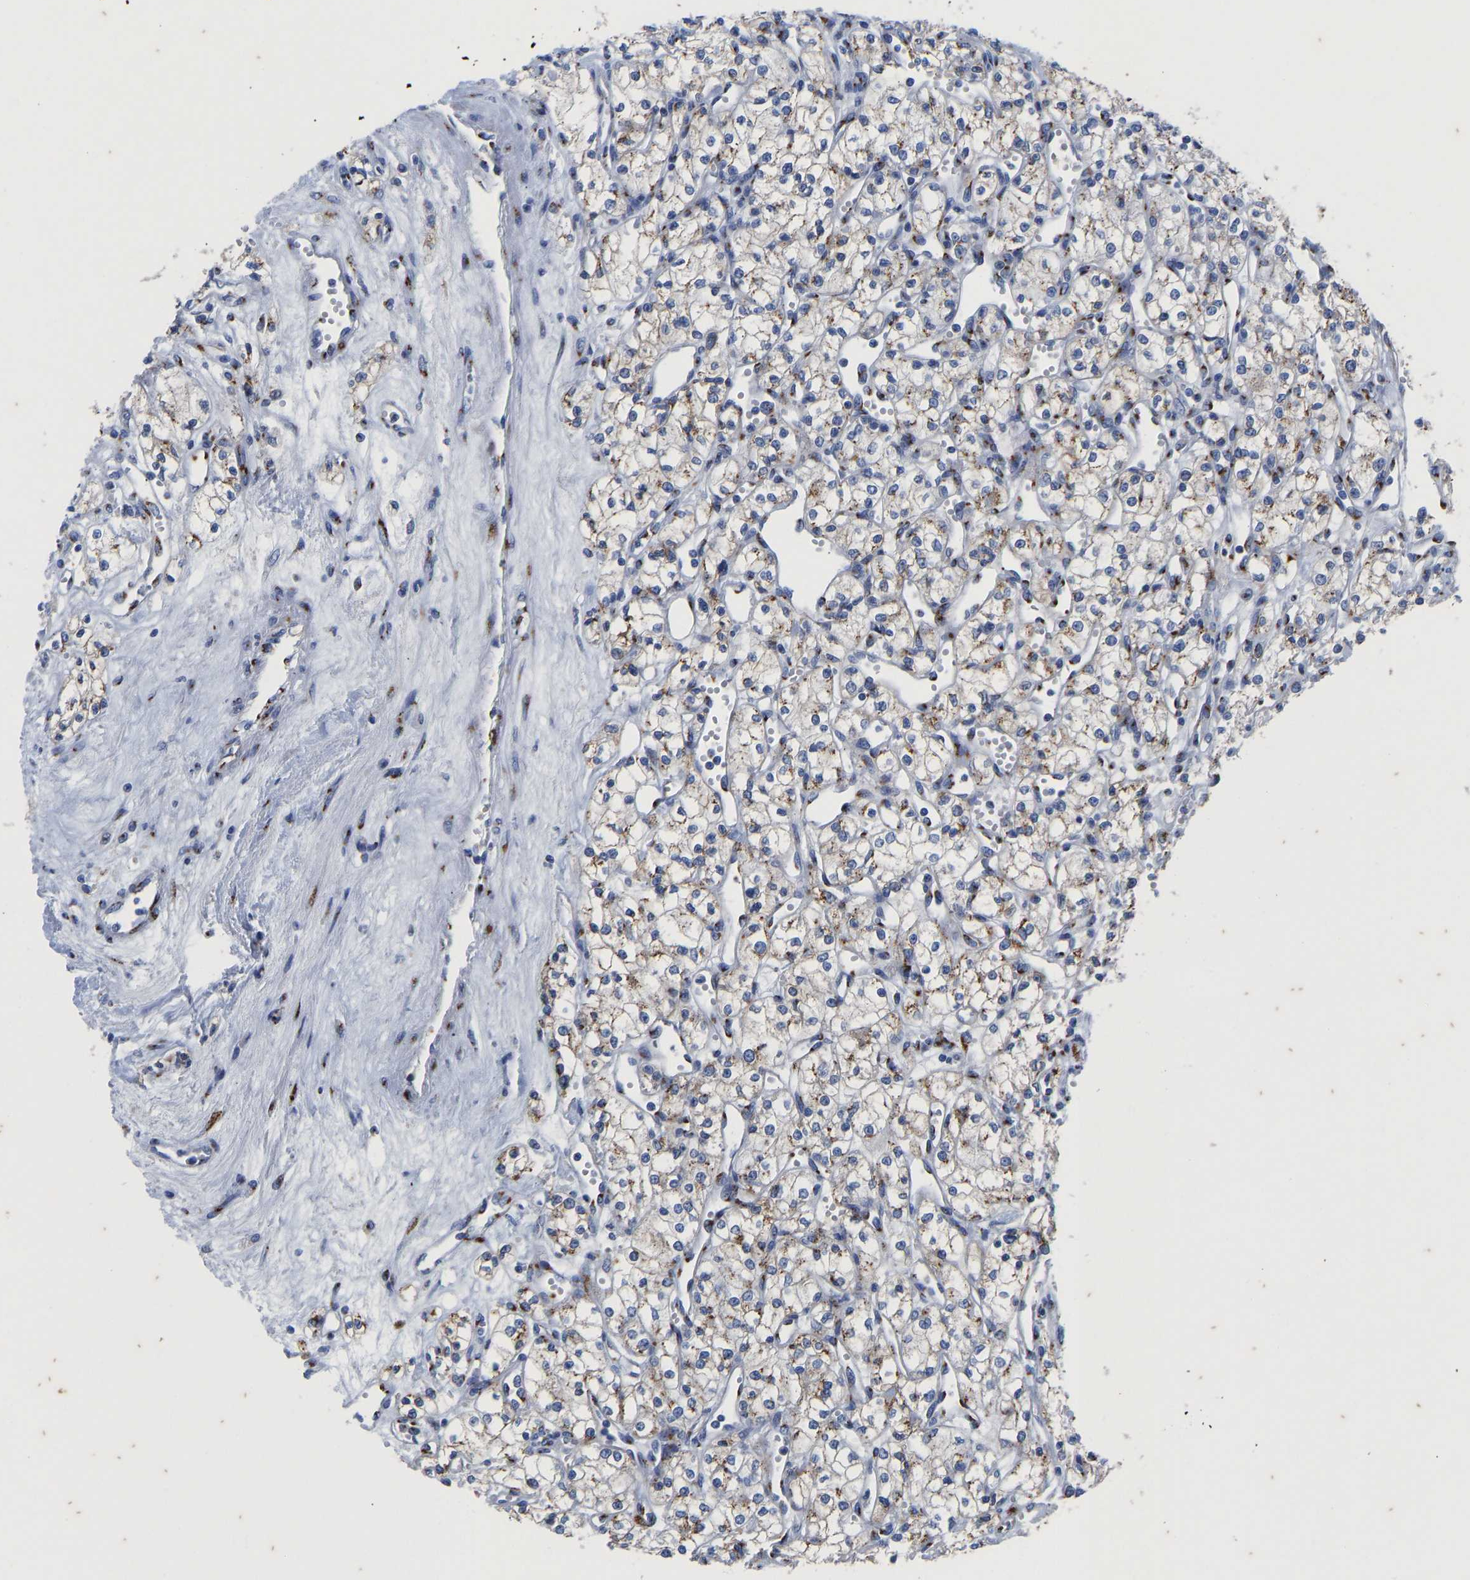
{"staining": {"intensity": "moderate", "quantity": "25%-75%", "location": "cytoplasmic/membranous"}, "tissue": "renal cancer", "cell_type": "Tumor cells", "image_type": "cancer", "snomed": [{"axis": "morphology", "description": "Adenocarcinoma, NOS"}, {"axis": "topography", "description": "Kidney"}], "caption": "Protein expression analysis of adenocarcinoma (renal) demonstrates moderate cytoplasmic/membranous staining in about 25%-75% of tumor cells. The staining is performed using DAB (3,3'-diaminobenzidine) brown chromogen to label protein expression. The nuclei are counter-stained blue using hematoxylin.", "gene": "TMEM87A", "patient": {"sex": "male", "age": 59}}